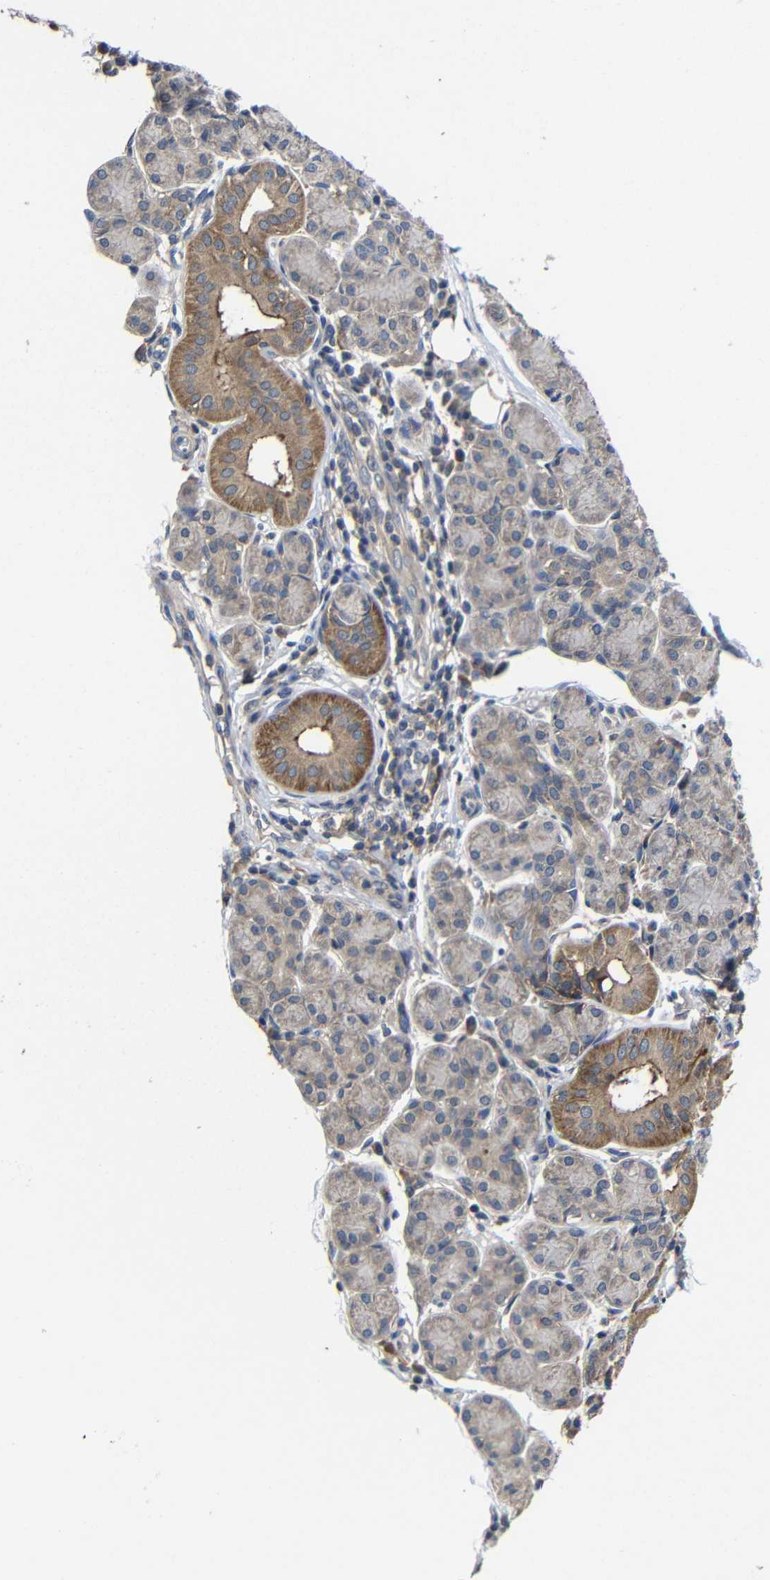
{"staining": {"intensity": "moderate", "quantity": "<25%", "location": "cytoplasmic/membranous"}, "tissue": "salivary gland", "cell_type": "Glandular cells", "image_type": "normal", "snomed": [{"axis": "morphology", "description": "Normal tissue, NOS"}, {"axis": "morphology", "description": "Inflammation, NOS"}, {"axis": "topography", "description": "Lymph node"}, {"axis": "topography", "description": "Salivary gland"}], "caption": "The immunohistochemical stain labels moderate cytoplasmic/membranous expression in glandular cells of normal salivary gland. (DAB (3,3'-diaminobenzidine) IHC, brown staining for protein, blue staining for nuclei).", "gene": "LPAR5", "patient": {"sex": "male", "age": 3}}